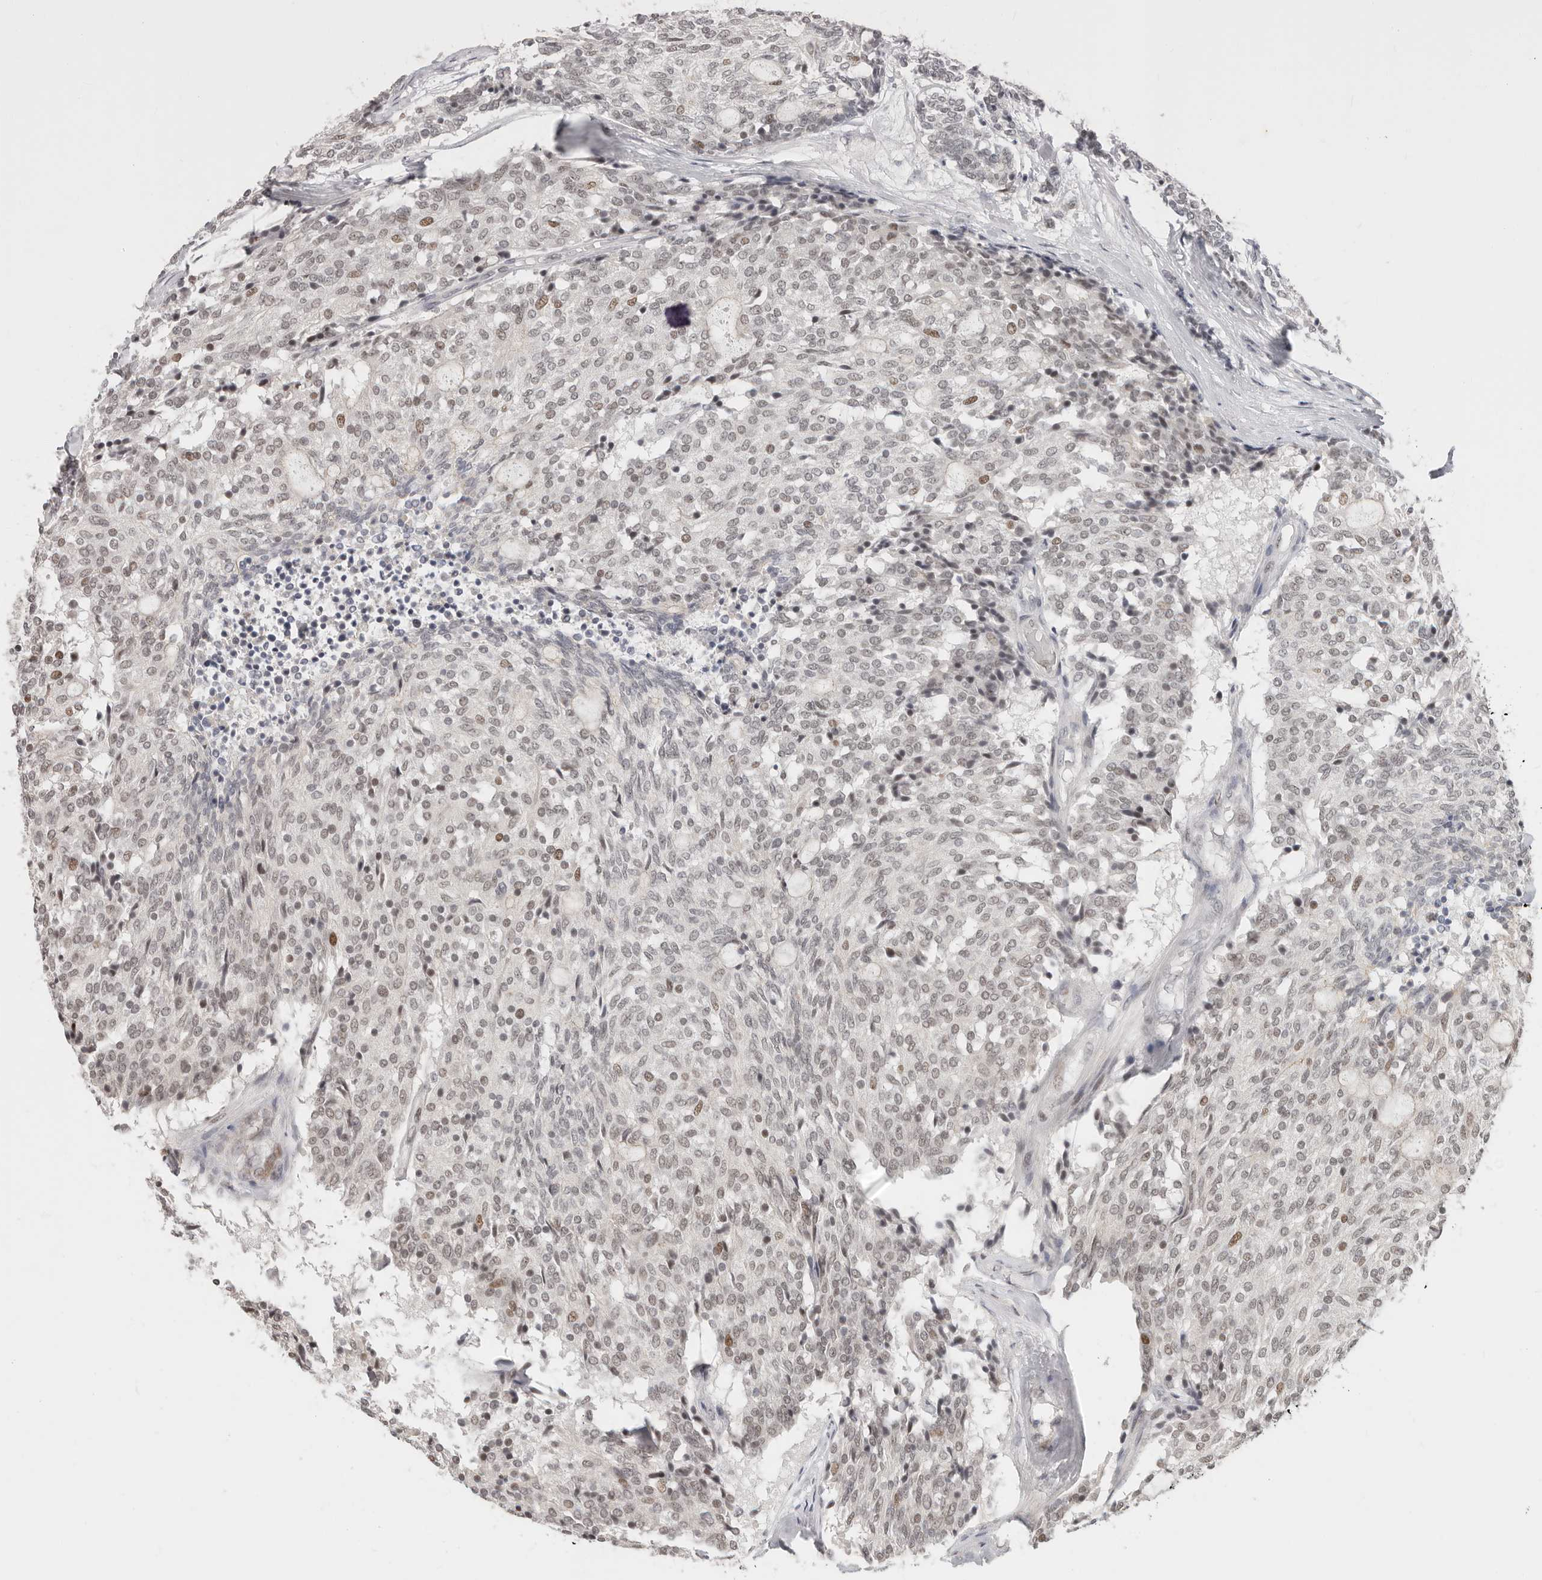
{"staining": {"intensity": "weak", "quantity": "25%-75%", "location": "nuclear"}, "tissue": "carcinoid", "cell_type": "Tumor cells", "image_type": "cancer", "snomed": [{"axis": "morphology", "description": "Carcinoid, malignant, NOS"}, {"axis": "topography", "description": "Pancreas"}], "caption": "Protein expression analysis of human carcinoid reveals weak nuclear positivity in about 25%-75% of tumor cells. The staining was performed using DAB (3,3'-diaminobenzidine) to visualize the protein expression in brown, while the nuclei were stained in blue with hematoxylin (Magnification: 20x).", "gene": "RFC2", "patient": {"sex": "female", "age": 54}}